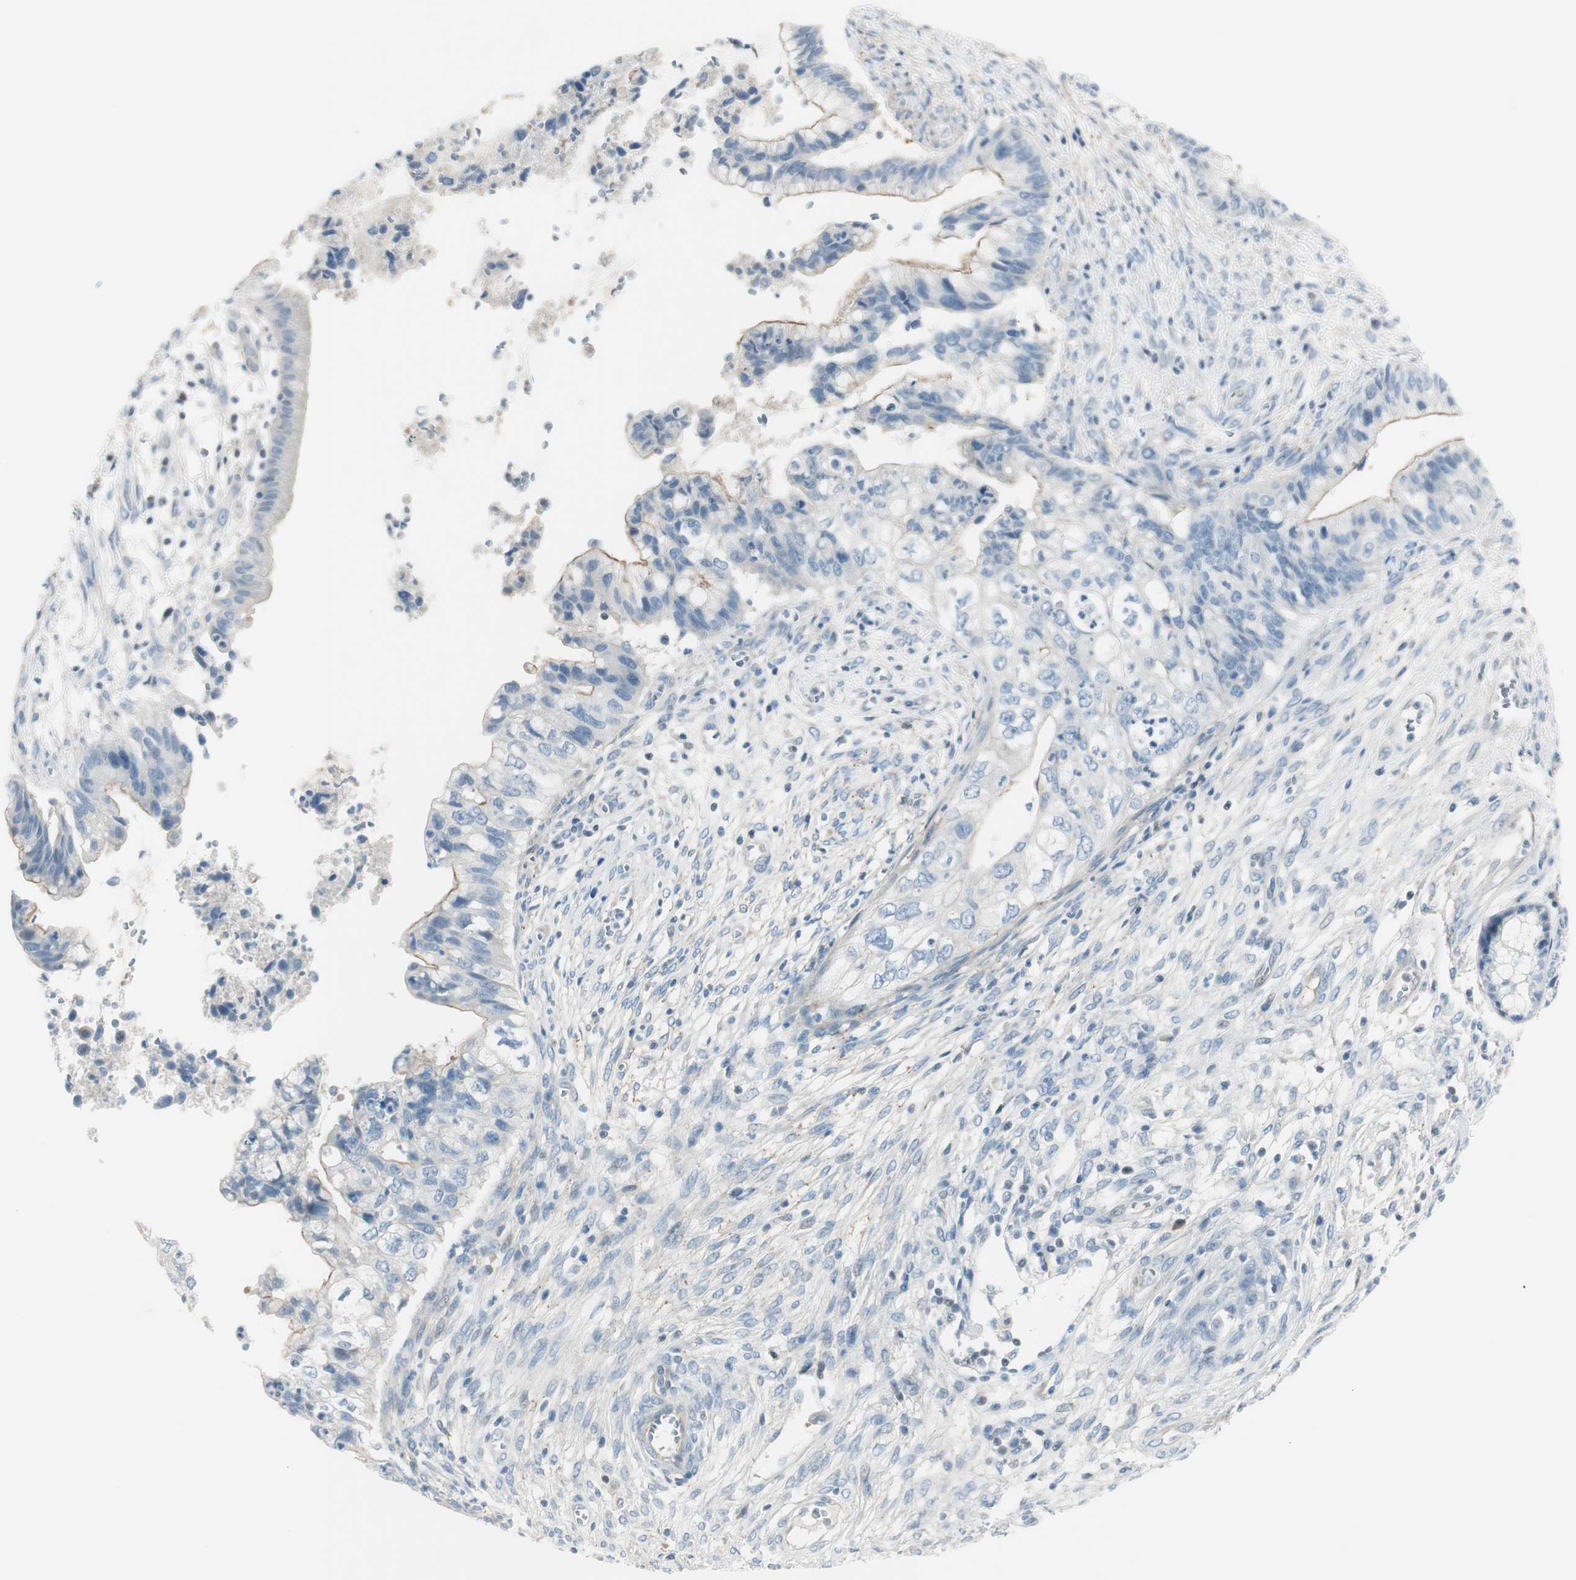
{"staining": {"intensity": "weak", "quantity": "<25%", "location": "cytoplasmic/membranous"}, "tissue": "cervical cancer", "cell_type": "Tumor cells", "image_type": "cancer", "snomed": [{"axis": "morphology", "description": "Adenocarcinoma, NOS"}, {"axis": "topography", "description": "Cervix"}], "caption": "An immunohistochemistry photomicrograph of cervical adenocarcinoma is shown. There is no staining in tumor cells of cervical adenocarcinoma.", "gene": "CACNA2D1", "patient": {"sex": "female", "age": 44}}